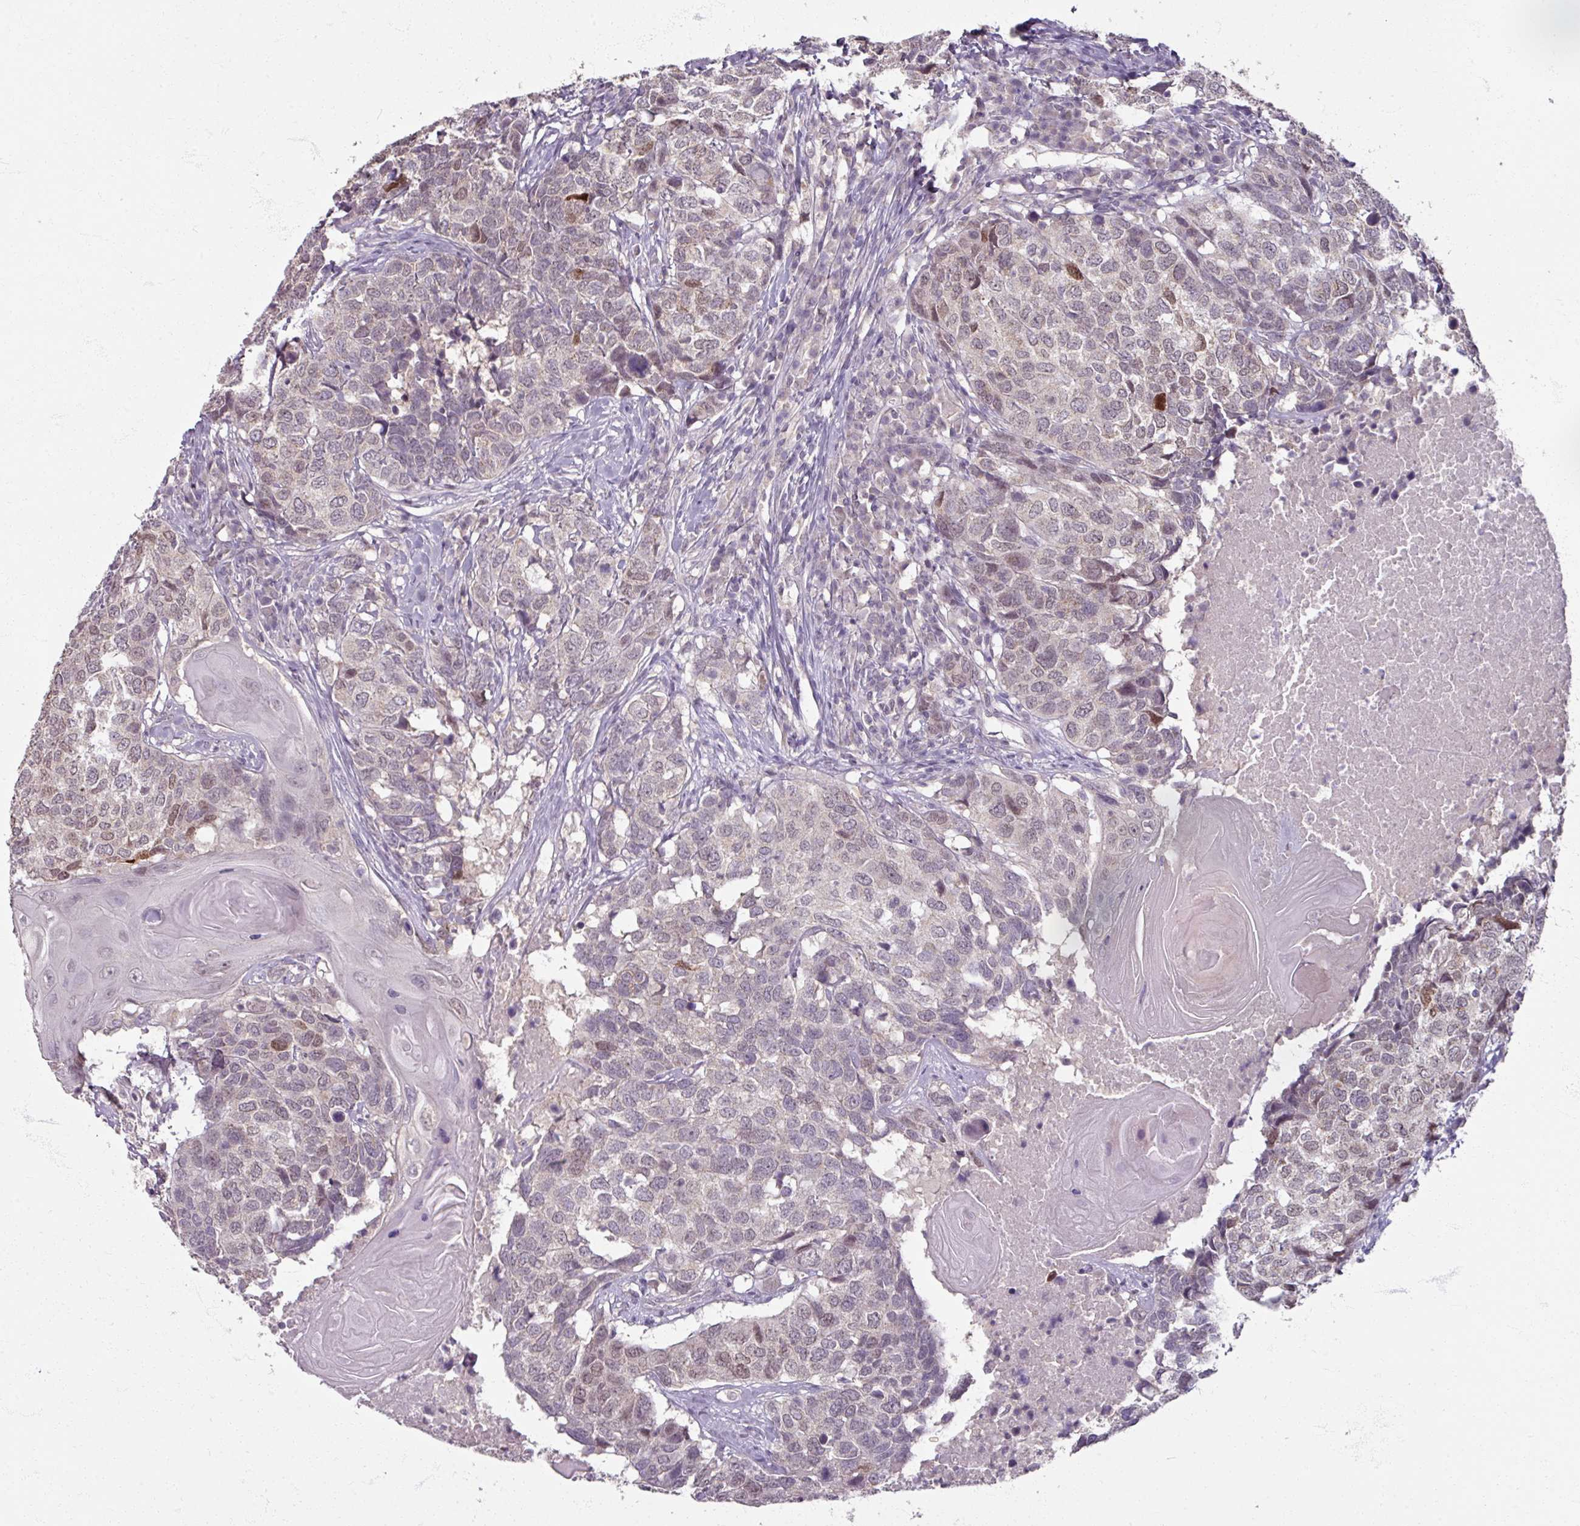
{"staining": {"intensity": "weak", "quantity": "<25%", "location": "nuclear"}, "tissue": "head and neck cancer", "cell_type": "Tumor cells", "image_type": "cancer", "snomed": [{"axis": "morphology", "description": "Squamous cell carcinoma, NOS"}, {"axis": "topography", "description": "Head-Neck"}], "caption": "This photomicrograph is of squamous cell carcinoma (head and neck) stained with immunohistochemistry to label a protein in brown with the nuclei are counter-stained blue. There is no staining in tumor cells.", "gene": "SOX11", "patient": {"sex": "male", "age": 66}}